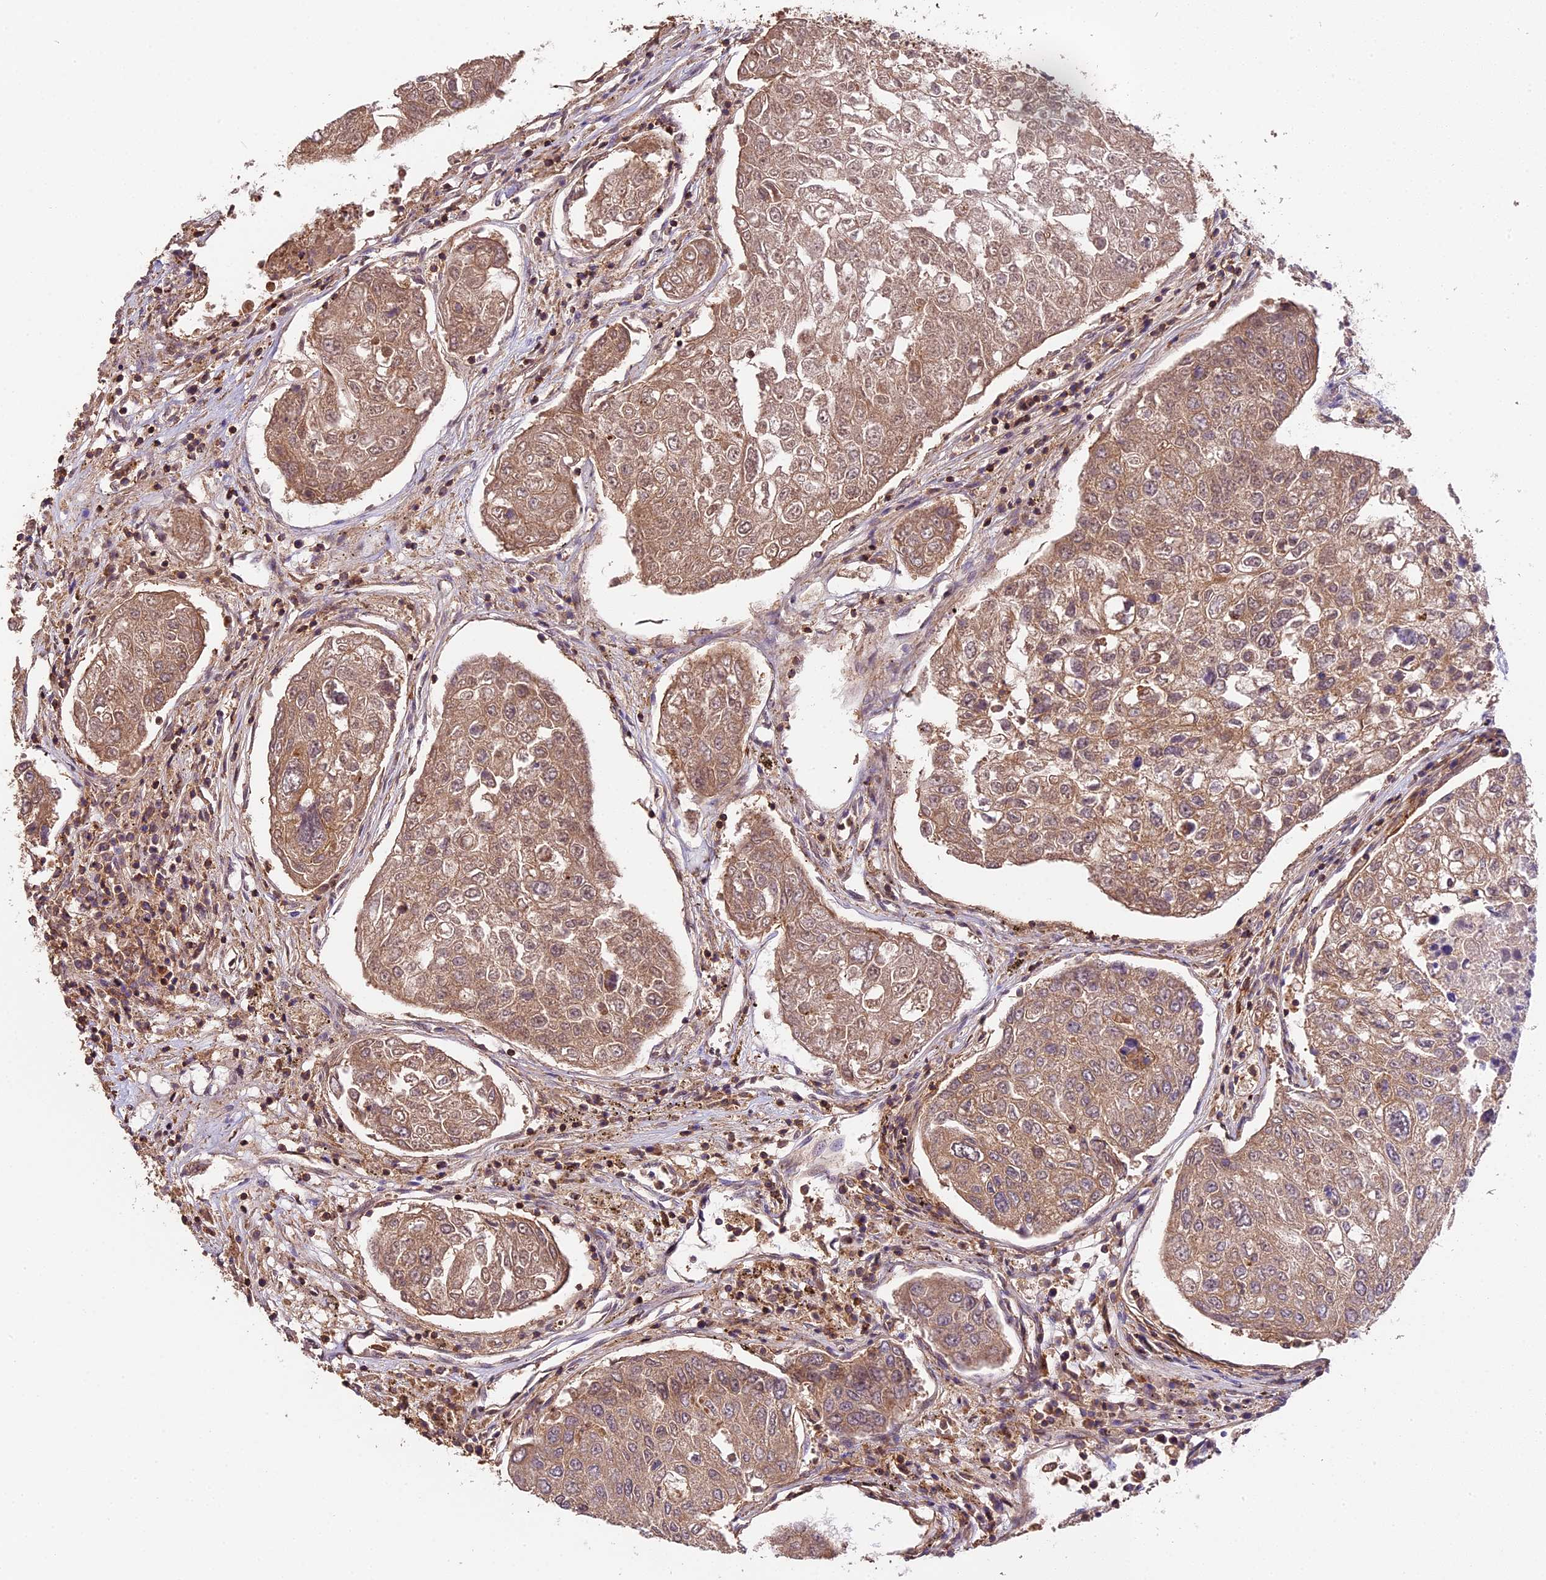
{"staining": {"intensity": "moderate", "quantity": ">75%", "location": "cytoplasmic/membranous"}, "tissue": "urothelial cancer", "cell_type": "Tumor cells", "image_type": "cancer", "snomed": [{"axis": "morphology", "description": "Urothelial carcinoma, High grade"}, {"axis": "topography", "description": "Lymph node"}, {"axis": "topography", "description": "Urinary bladder"}], "caption": "Protein staining of urothelial carcinoma (high-grade) tissue displays moderate cytoplasmic/membranous expression in approximately >75% of tumor cells. Immunohistochemistry stains the protein of interest in brown and the nuclei are stained blue.", "gene": "SKIDA1", "patient": {"sex": "male", "age": 51}}